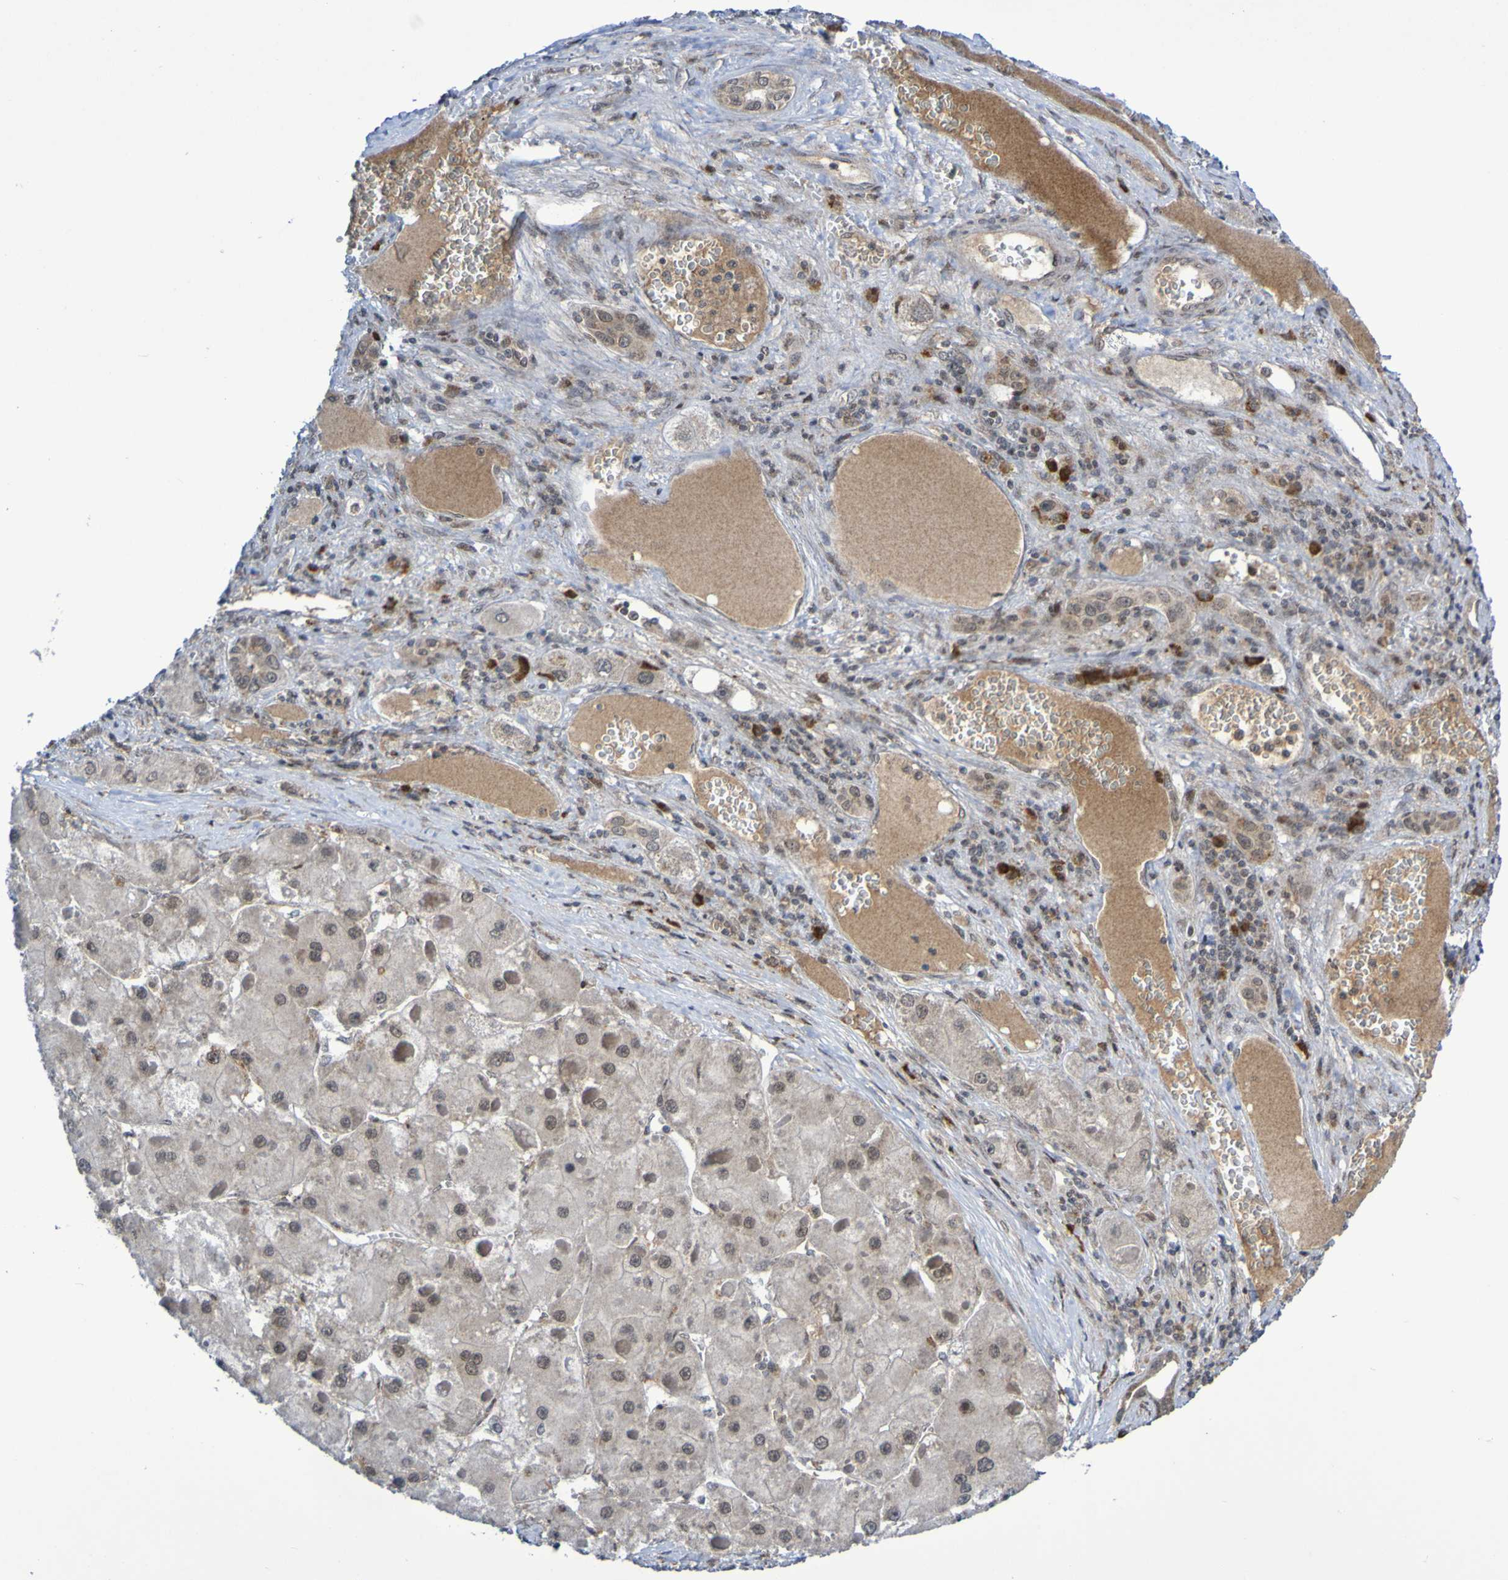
{"staining": {"intensity": "weak", "quantity": ">75%", "location": "cytoplasmic/membranous,nuclear"}, "tissue": "liver cancer", "cell_type": "Tumor cells", "image_type": "cancer", "snomed": [{"axis": "morphology", "description": "Carcinoma, Hepatocellular, NOS"}, {"axis": "topography", "description": "Liver"}], "caption": "Hepatocellular carcinoma (liver) stained for a protein (brown) demonstrates weak cytoplasmic/membranous and nuclear positive positivity in about >75% of tumor cells.", "gene": "ITLN1", "patient": {"sex": "female", "age": 73}}